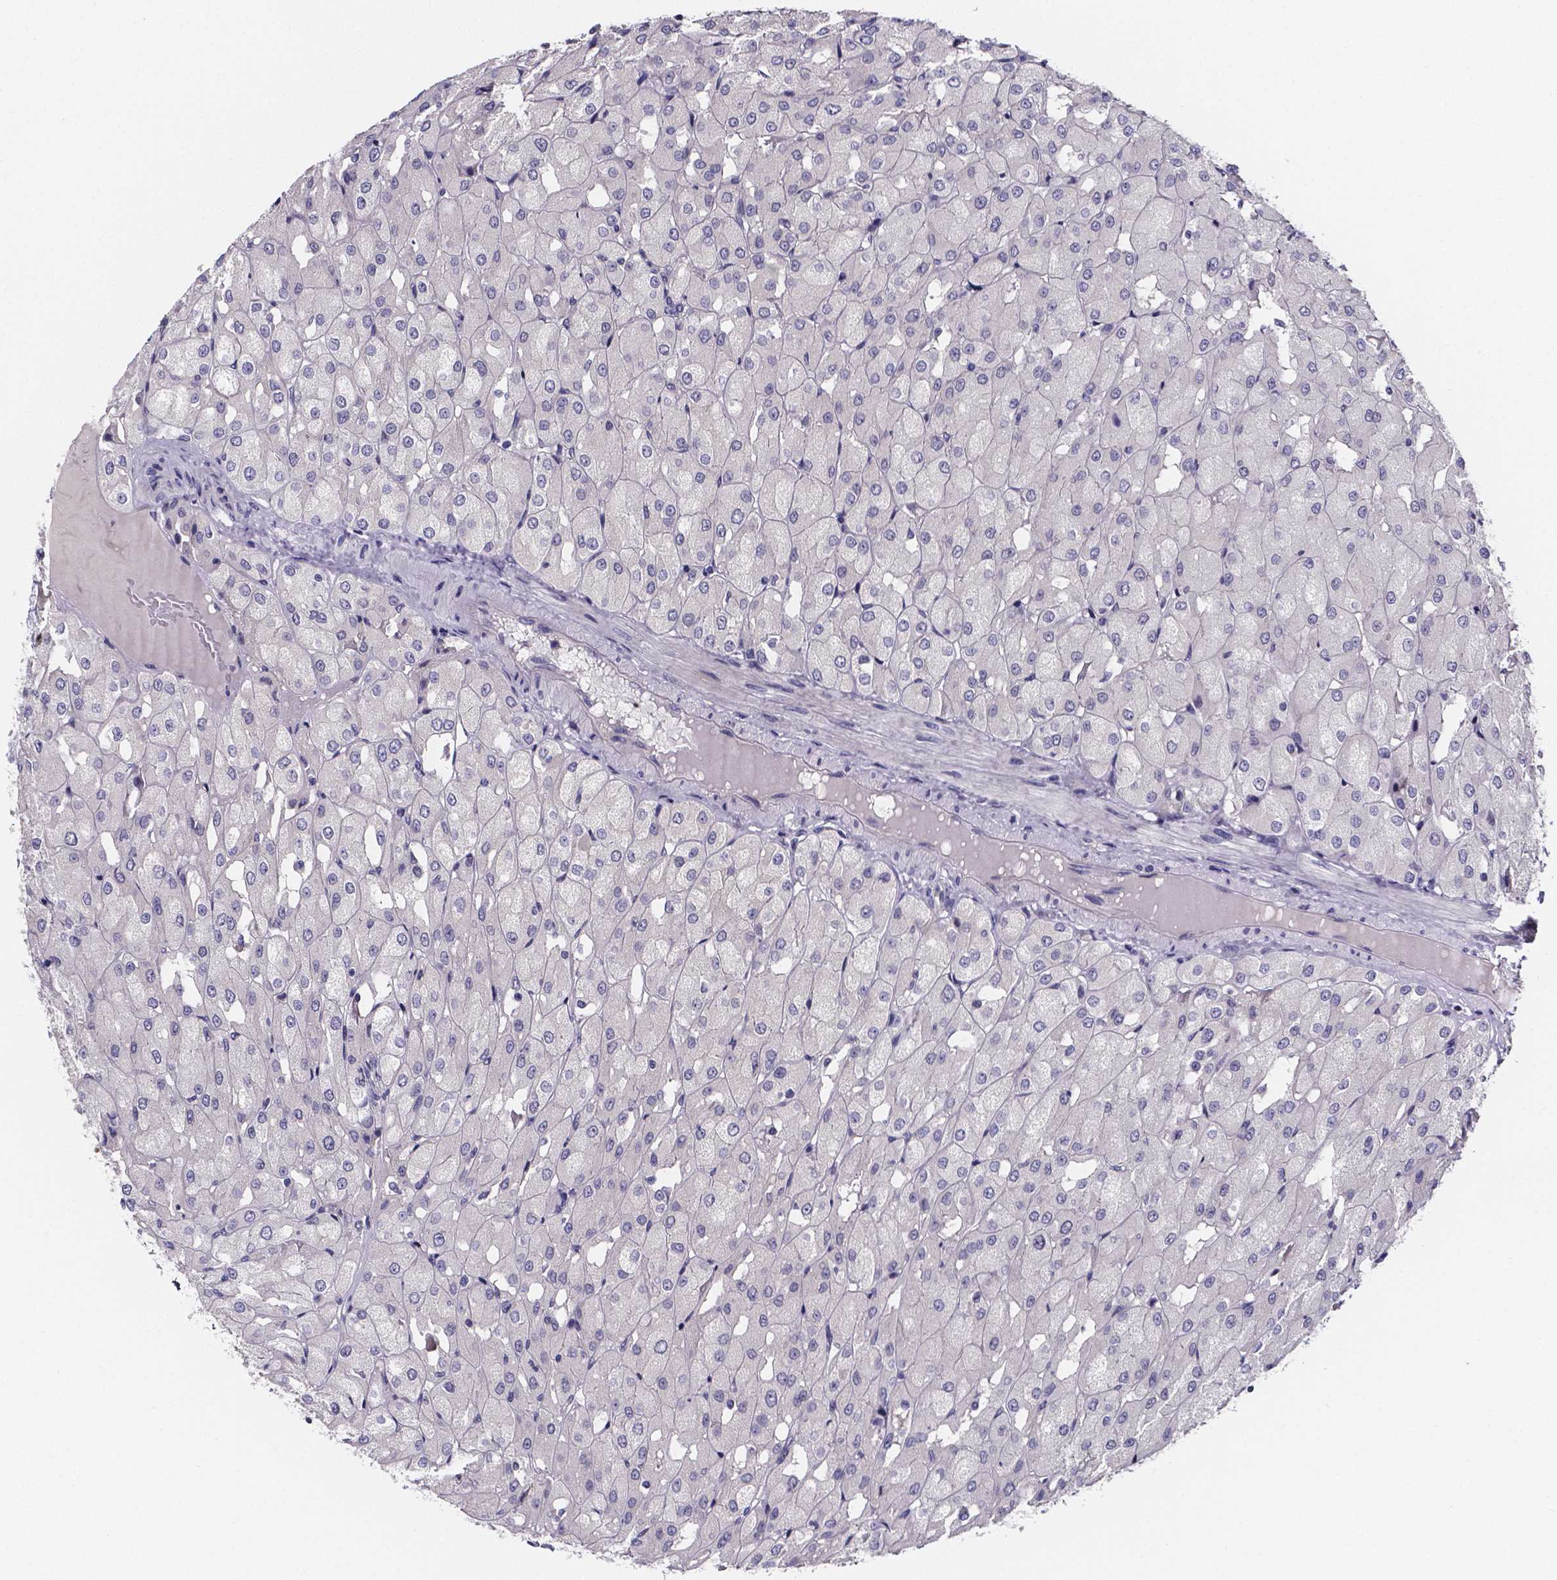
{"staining": {"intensity": "negative", "quantity": "none", "location": "none"}, "tissue": "renal cancer", "cell_type": "Tumor cells", "image_type": "cancer", "snomed": [{"axis": "morphology", "description": "Adenocarcinoma, NOS"}, {"axis": "topography", "description": "Kidney"}], "caption": "Immunohistochemical staining of adenocarcinoma (renal) shows no significant positivity in tumor cells.", "gene": "IZUMO1", "patient": {"sex": "male", "age": 72}}